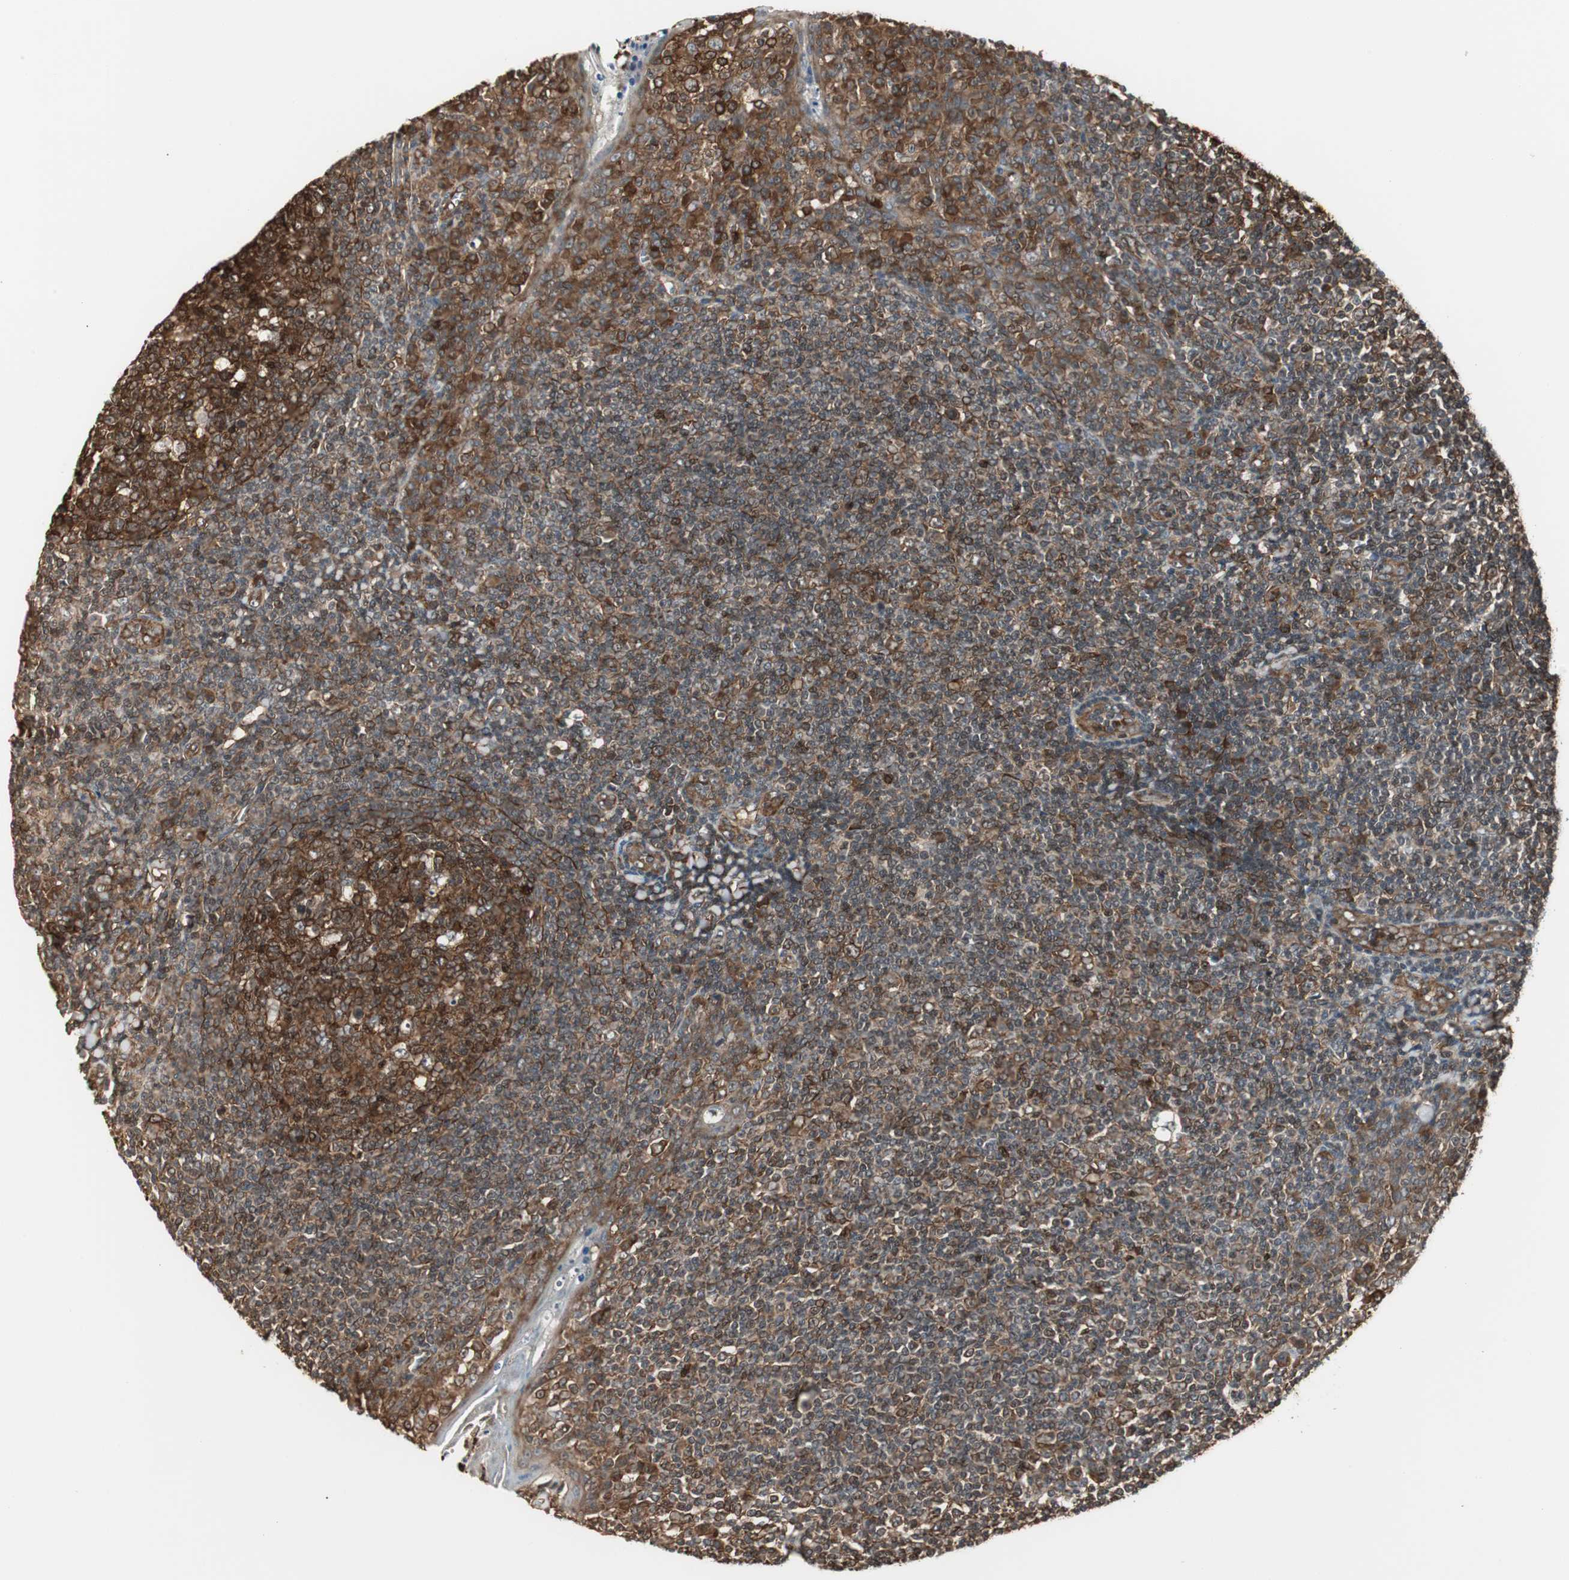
{"staining": {"intensity": "strong", "quantity": ">75%", "location": "cytoplasmic/membranous"}, "tissue": "tonsil", "cell_type": "Germinal center cells", "image_type": "normal", "snomed": [{"axis": "morphology", "description": "Normal tissue, NOS"}, {"axis": "topography", "description": "Tonsil"}], "caption": "Approximately >75% of germinal center cells in normal human tonsil show strong cytoplasmic/membranous protein staining as visualized by brown immunohistochemical staining.", "gene": "PTPN11", "patient": {"sex": "male", "age": 31}}